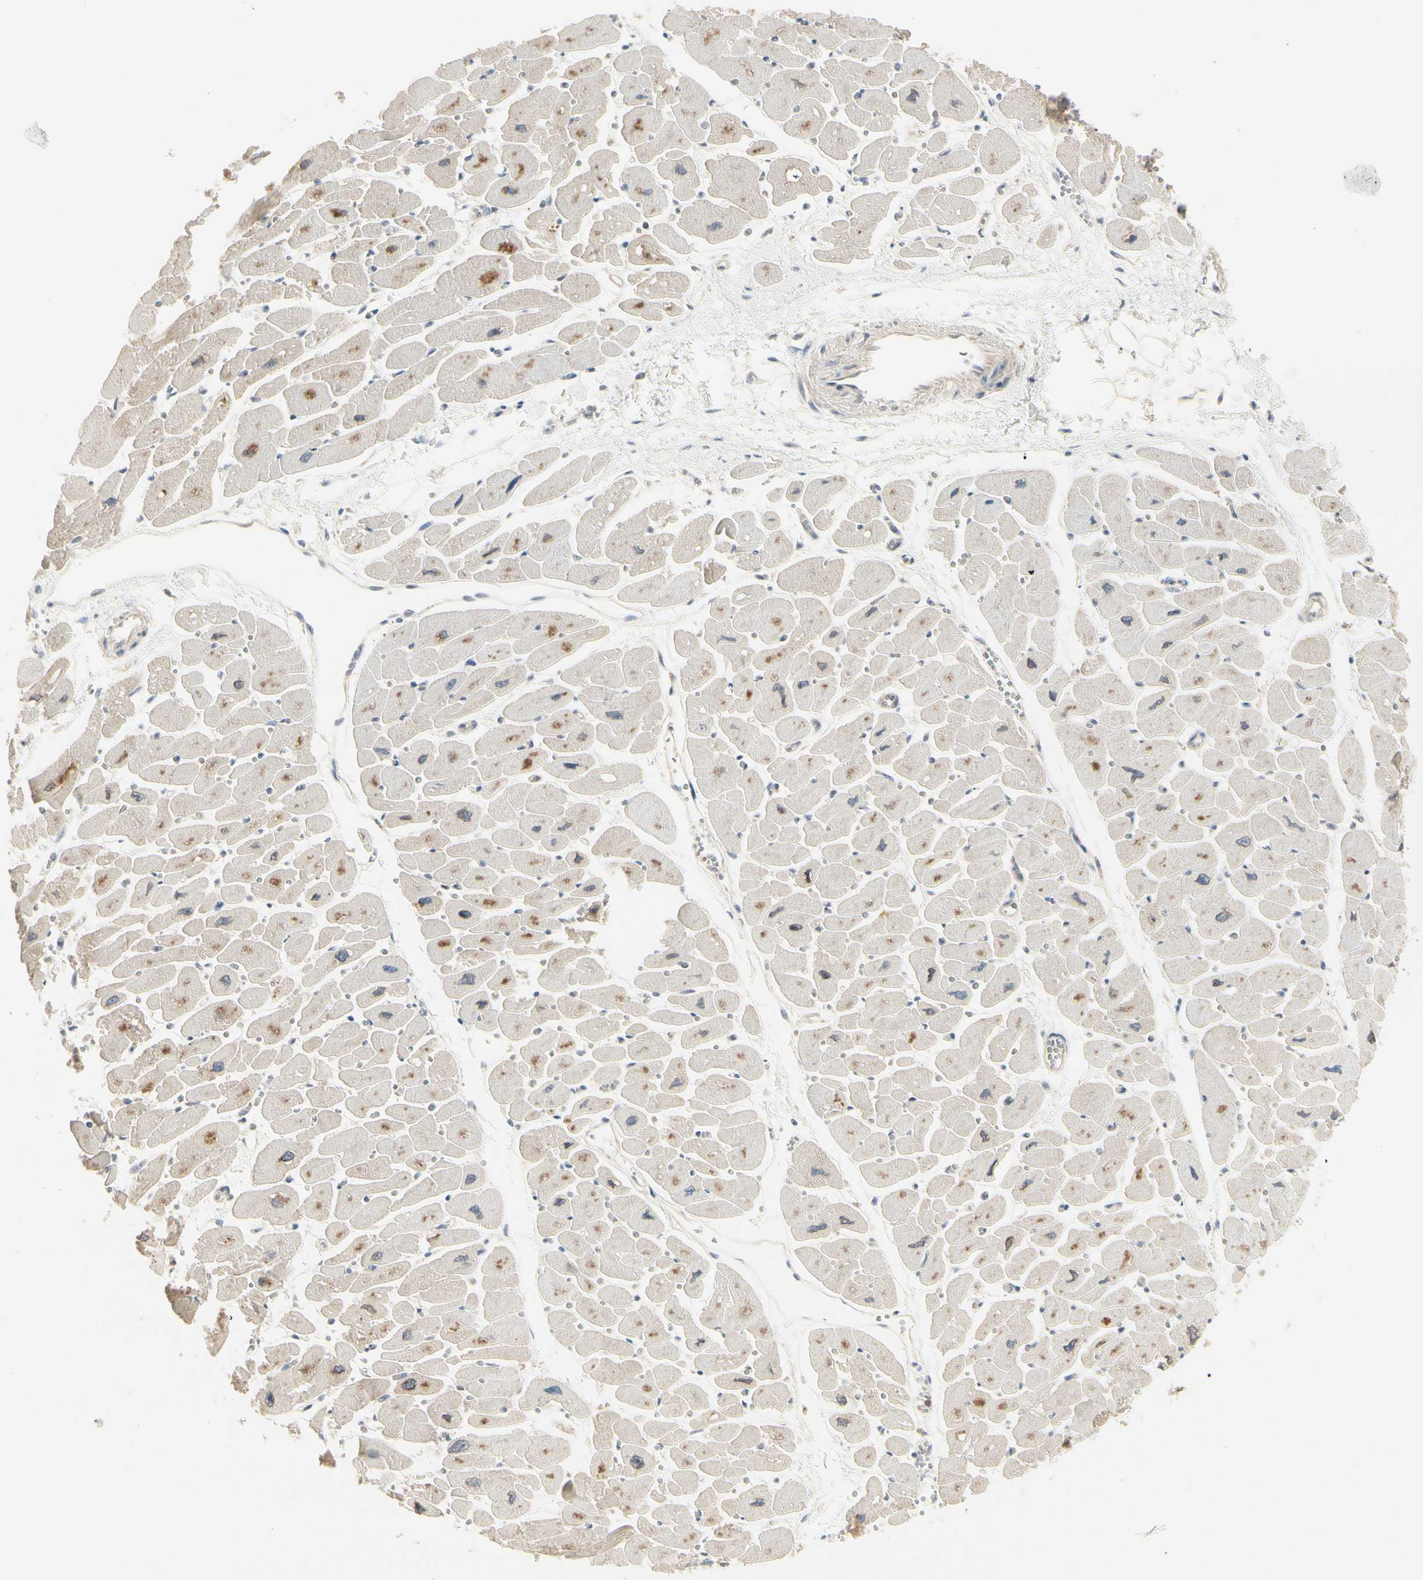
{"staining": {"intensity": "weak", "quantity": "25%-75%", "location": "cytoplasmic/membranous"}, "tissue": "heart muscle", "cell_type": "Cardiomyocytes", "image_type": "normal", "snomed": [{"axis": "morphology", "description": "Normal tissue, NOS"}, {"axis": "topography", "description": "Heart"}], "caption": "The histopathology image exhibits staining of normal heart muscle, revealing weak cytoplasmic/membranous protein positivity (brown color) within cardiomyocytes.", "gene": "OXSR1", "patient": {"sex": "female", "age": 54}}